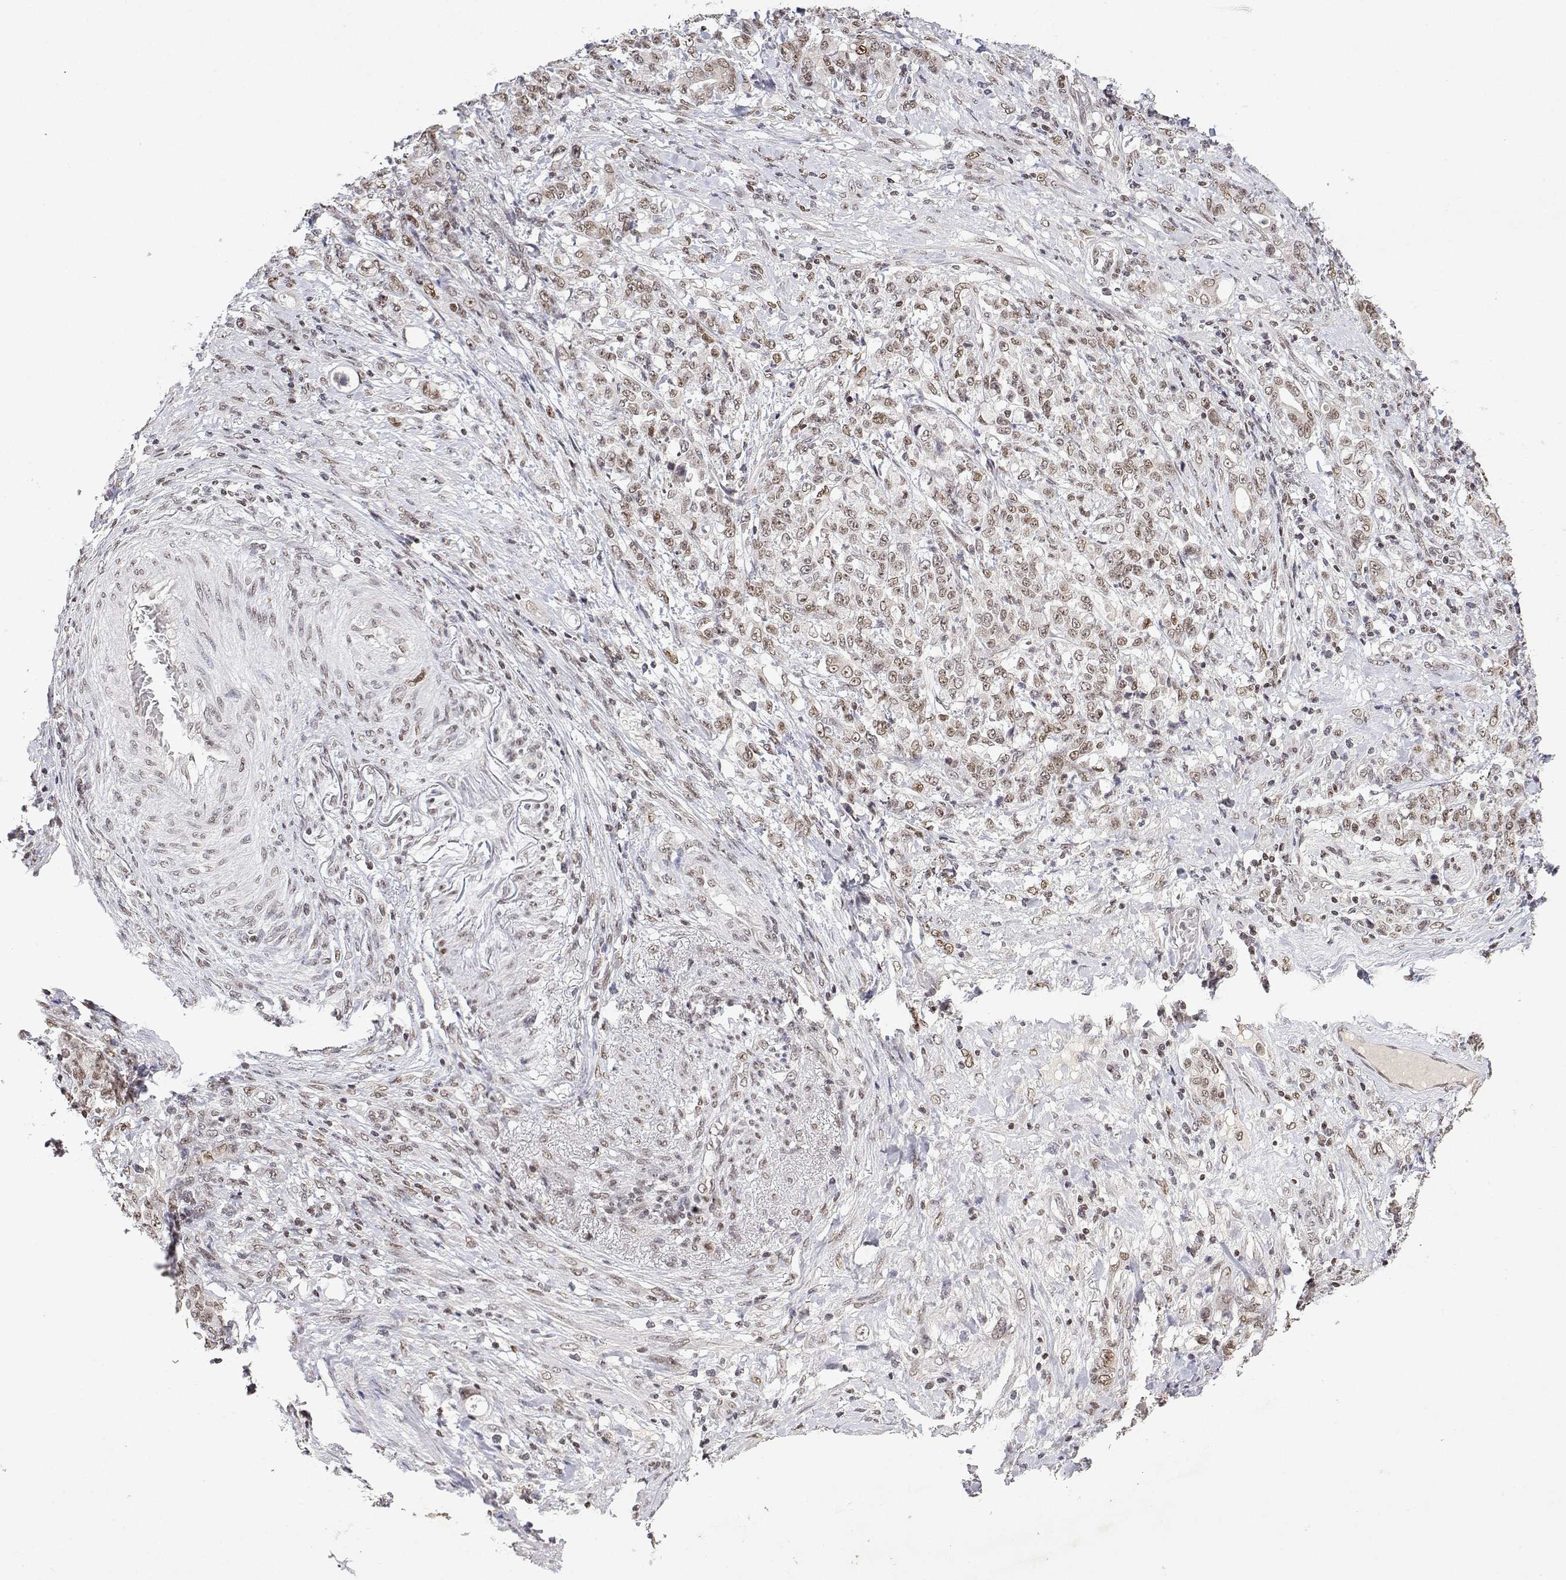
{"staining": {"intensity": "weak", "quantity": ">75%", "location": "nuclear"}, "tissue": "stomach cancer", "cell_type": "Tumor cells", "image_type": "cancer", "snomed": [{"axis": "morphology", "description": "Adenocarcinoma, NOS"}, {"axis": "topography", "description": "Stomach"}], "caption": "An image of stomach cancer stained for a protein demonstrates weak nuclear brown staining in tumor cells.", "gene": "XPC", "patient": {"sex": "female", "age": 79}}